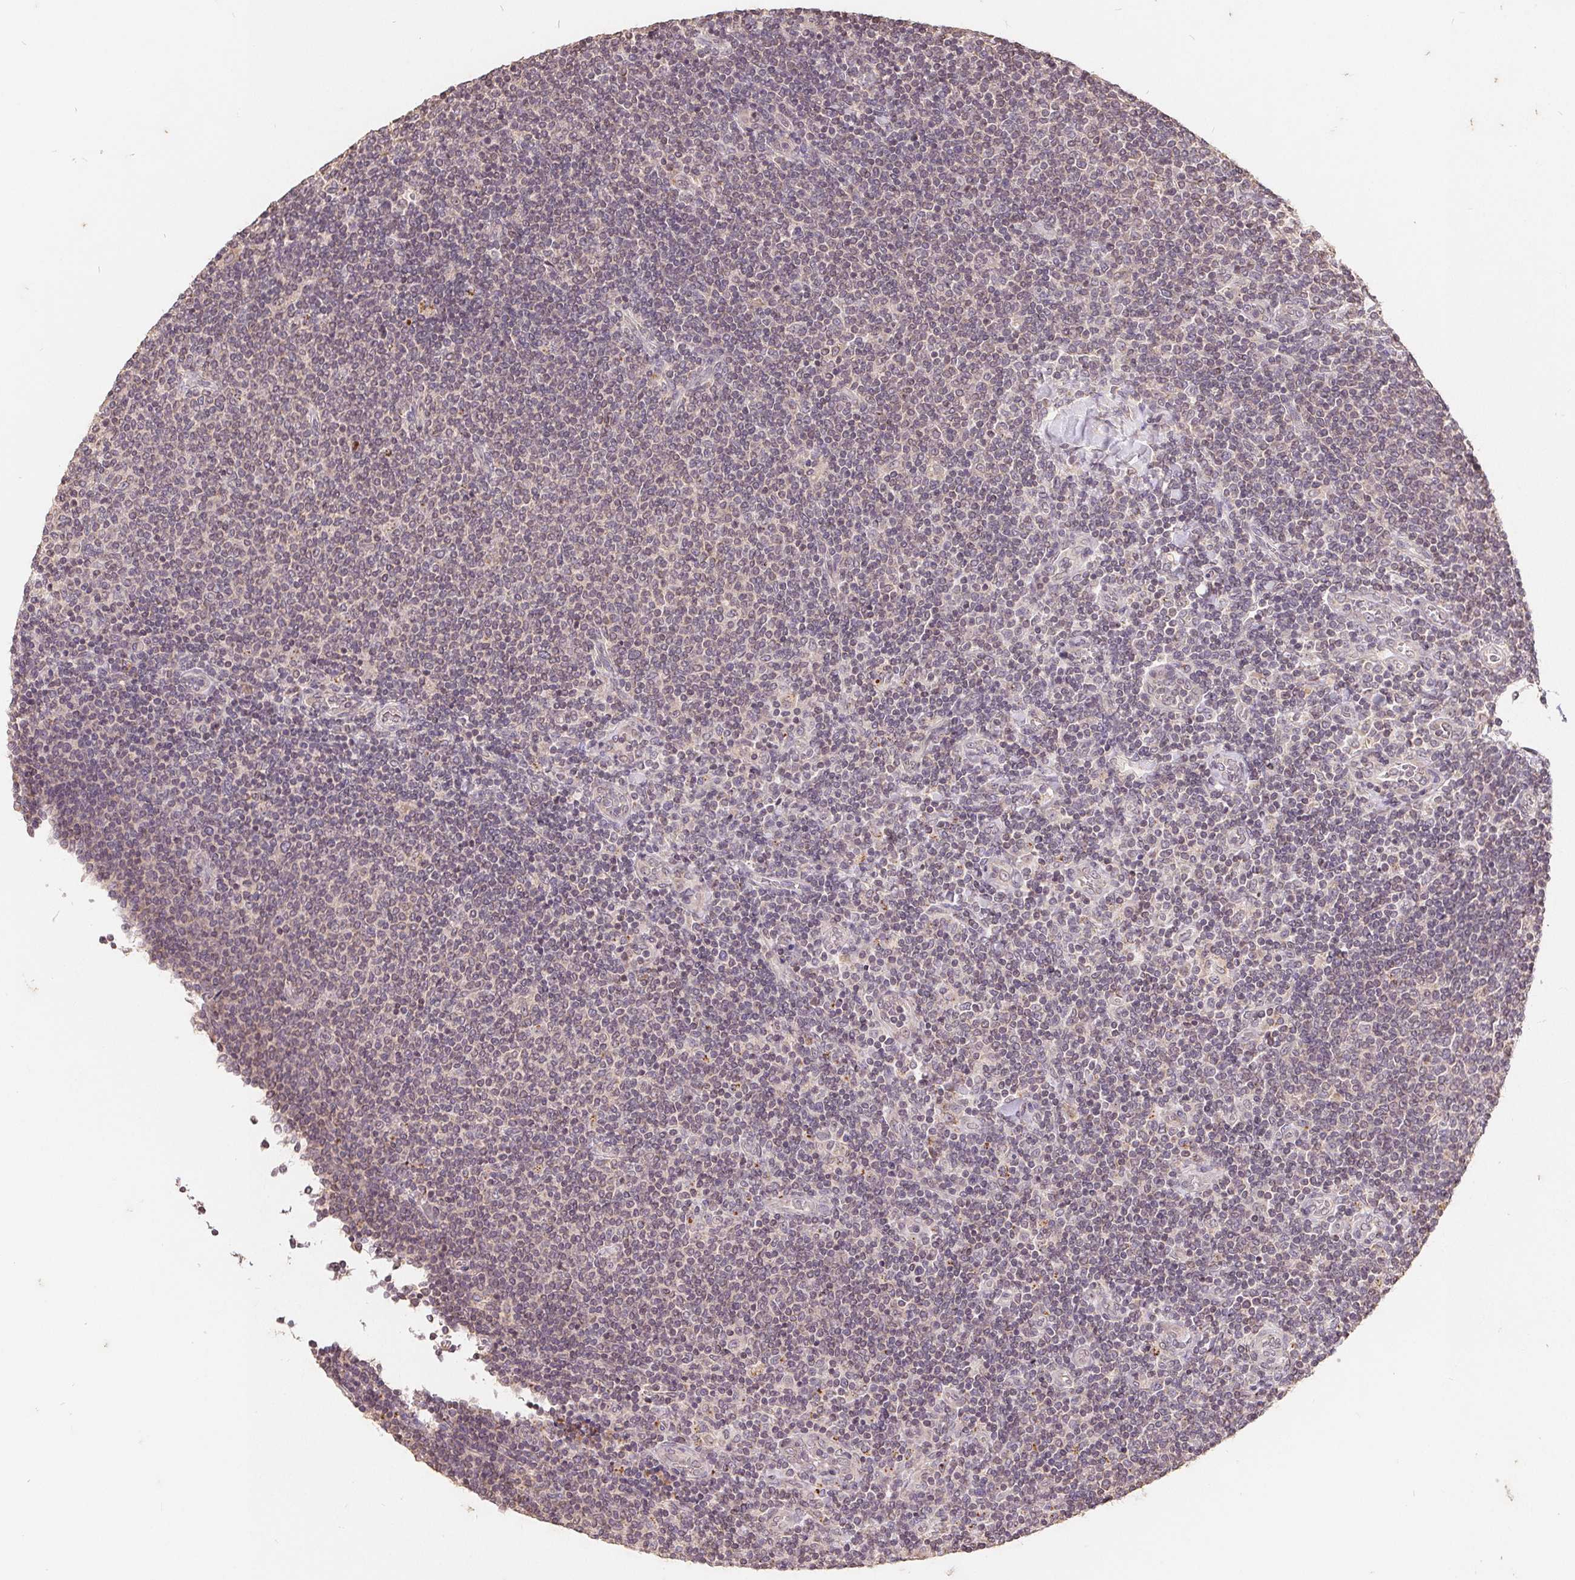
{"staining": {"intensity": "negative", "quantity": "none", "location": "none"}, "tissue": "lymphoma", "cell_type": "Tumor cells", "image_type": "cancer", "snomed": [{"axis": "morphology", "description": "Malignant lymphoma, non-Hodgkin's type, Low grade"}, {"axis": "topography", "description": "Lymph node"}], "caption": "DAB immunohistochemical staining of lymphoma demonstrates no significant staining in tumor cells.", "gene": "CDIPT", "patient": {"sex": "male", "age": 52}}